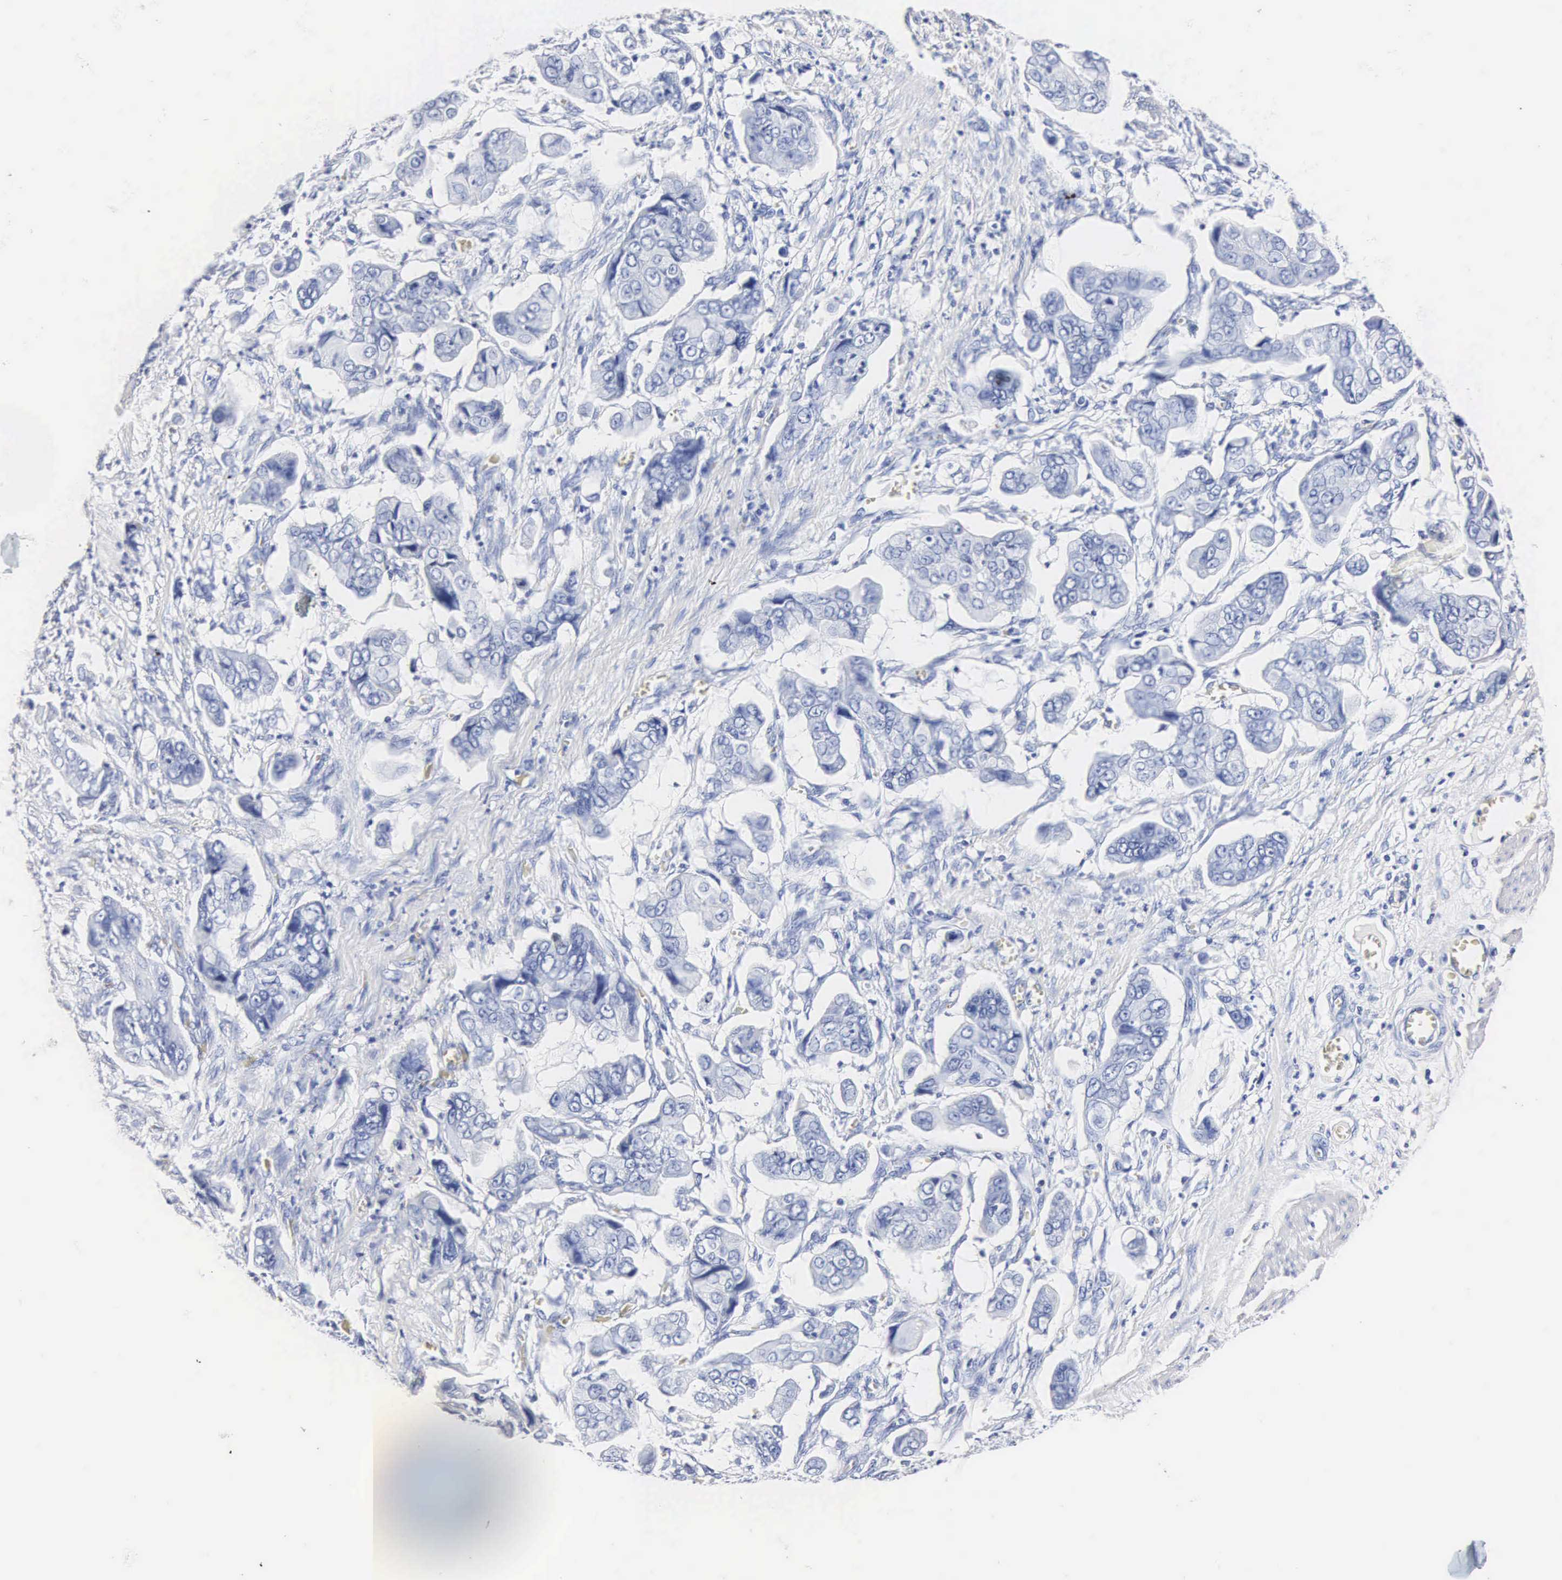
{"staining": {"intensity": "negative", "quantity": "none", "location": "none"}, "tissue": "stomach cancer", "cell_type": "Tumor cells", "image_type": "cancer", "snomed": [{"axis": "morphology", "description": "Adenocarcinoma, NOS"}, {"axis": "topography", "description": "Stomach, upper"}], "caption": "An image of human stomach cancer (adenocarcinoma) is negative for staining in tumor cells.", "gene": "ENO2", "patient": {"sex": "male", "age": 80}}